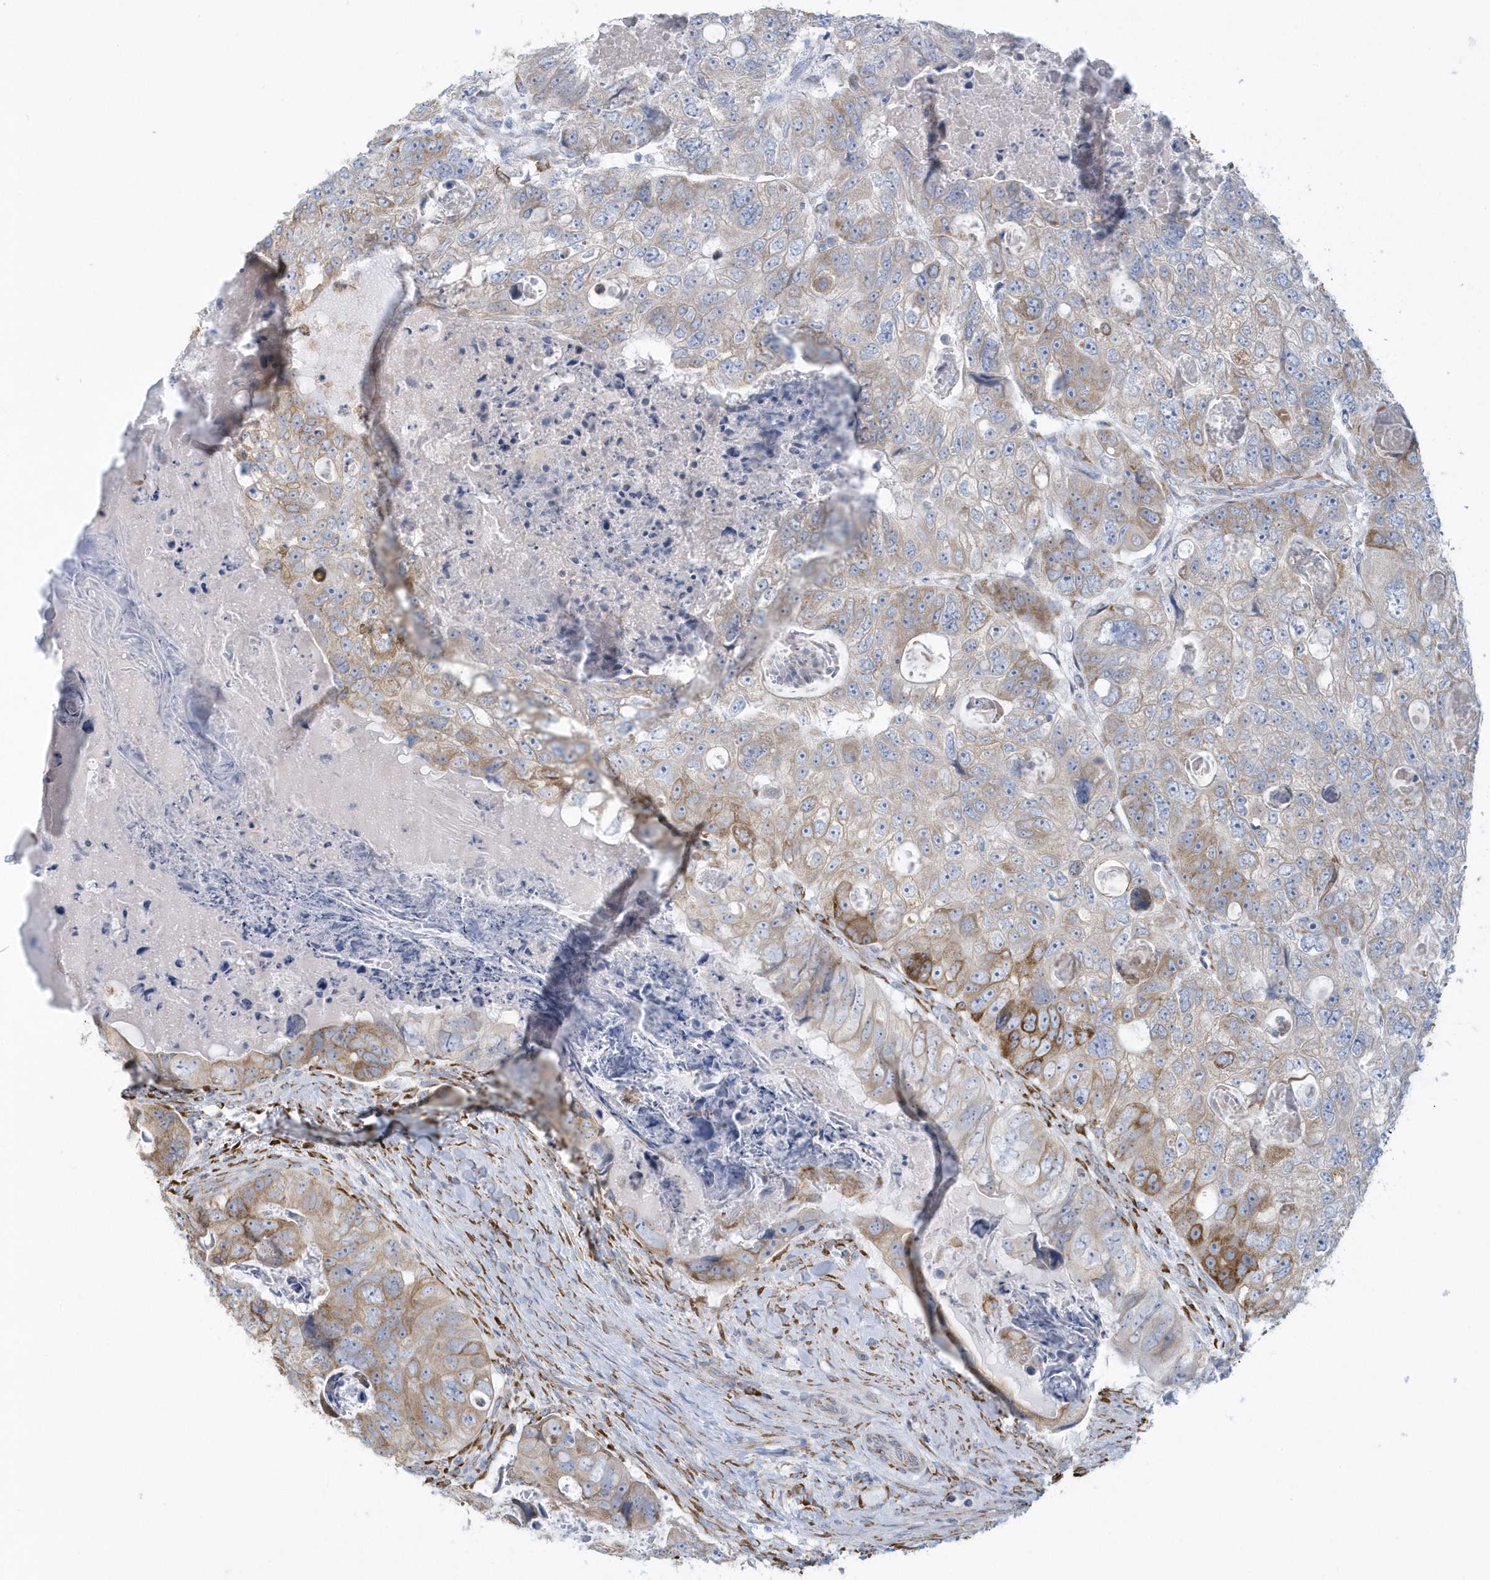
{"staining": {"intensity": "moderate", "quantity": "25%-75%", "location": "cytoplasmic/membranous"}, "tissue": "colorectal cancer", "cell_type": "Tumor cells", "image_type": "cancer", "snomed": [{"axis": "morphology", "description": "Adenocarcinoma, NOS"}, {"axis": "topography", "description": "Rectum"}], "caption": "Colorectal cancer (adenocarcinoma) was stained to show a protein in brown. There is medium levels of moderate cytoplasmic/membranous positivity in about 25%-75% of tumor cells.", "gene": "DCAF1", "patient": {"sex": "male", "age": 59}}